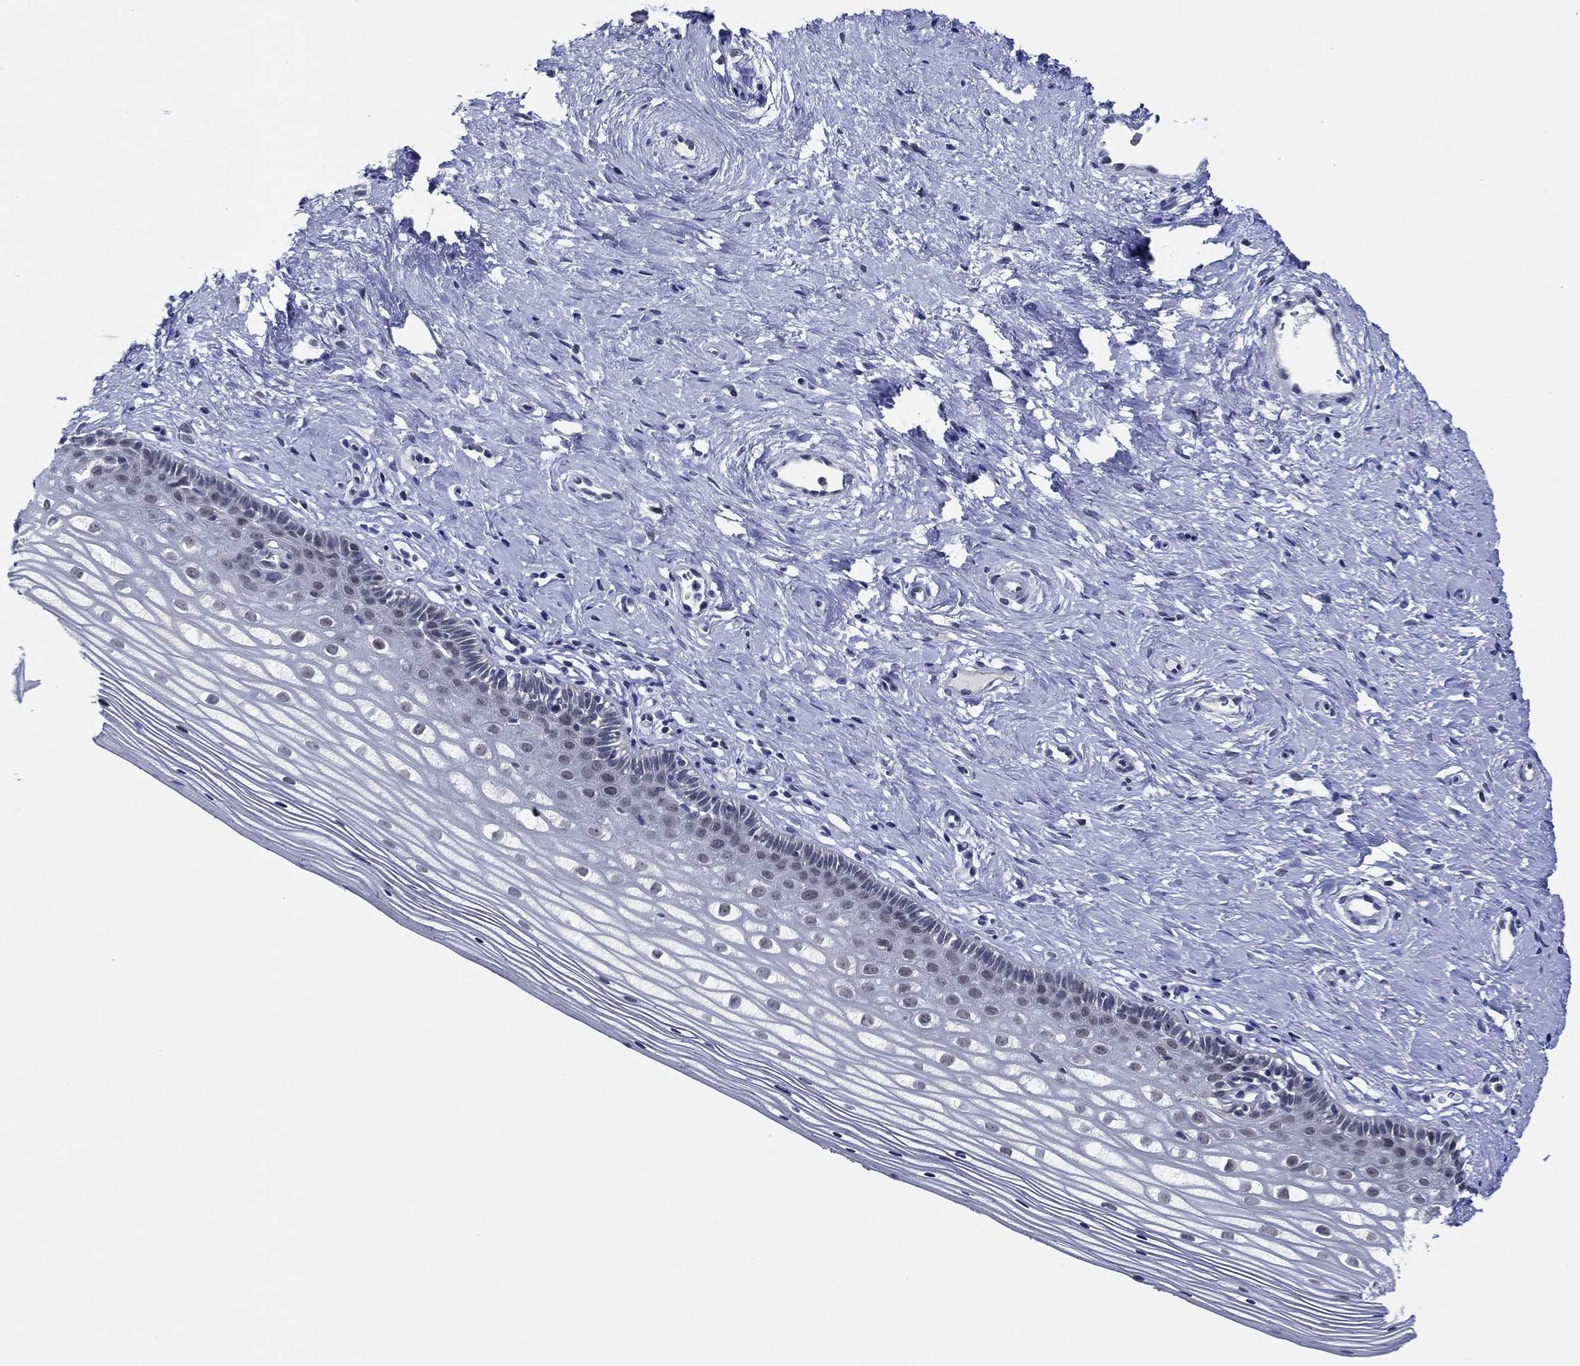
{"staining": {"intensity": "negative", "quantity": "none", "location": "none"}, "tissue": "cervix", "cell_type": "Glandular cells", "image_type": "normal", "snomed": [{"axis": "morphology", "description": "Normal tissue, NOS"}, {"axis": "topography", "description": "Cervix"}], "caption": "The image displays no staining of glandular cells in normal cervix.", "gene": "SLC34A1", "patient": {"sex": "female", "age": 40}}